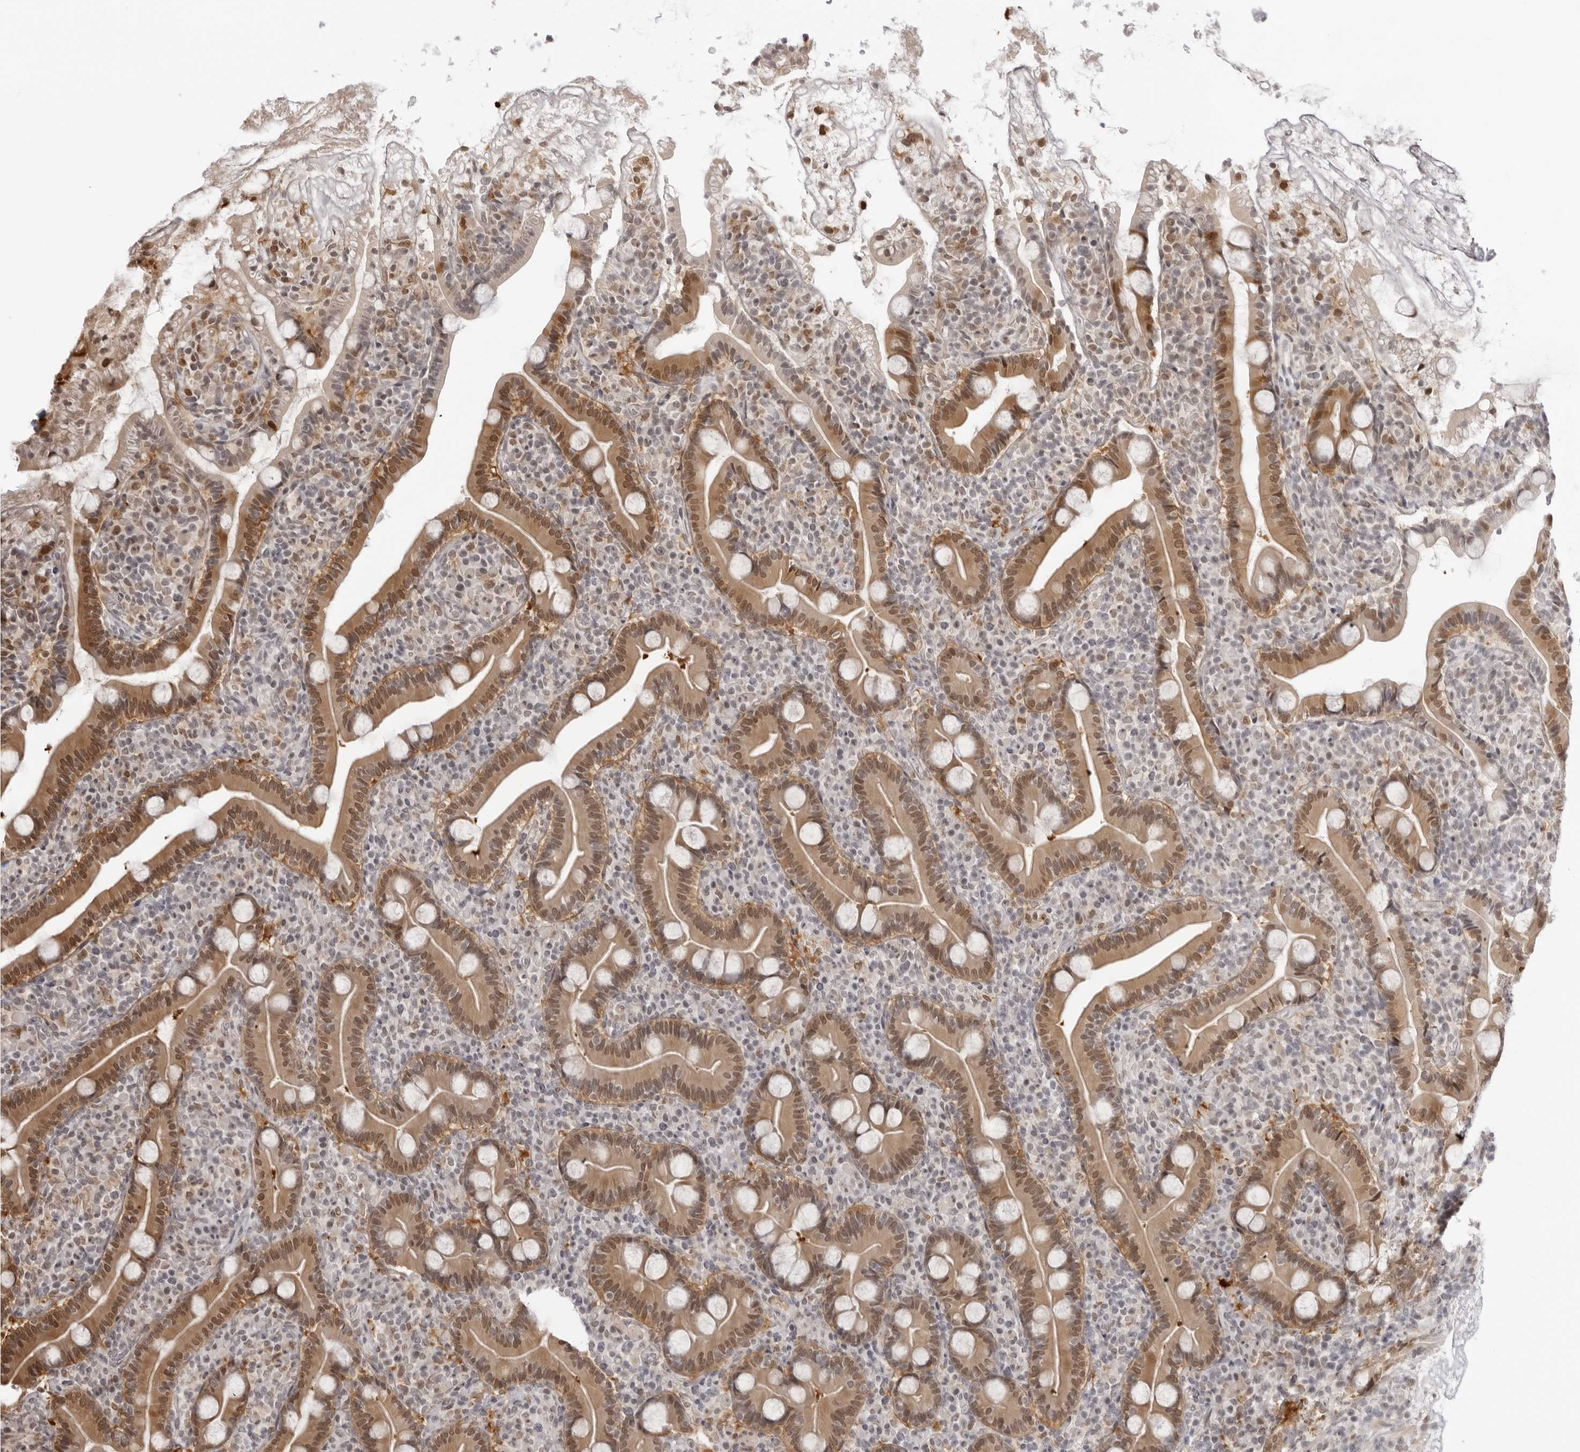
{"staining": {"intensity": "moderate", "quantity": ">75%", "location": "cytoplasmic/membranous,nuclear"}, "tissue": "duodenum", "cell_type": "Glandular cells", "image_type": "normal", "snomed": [{"axis": "morphology", "description": "Normal tissue, NOS"}, {"axis": "topography", "description": "Duodenum"}], "caption": "Protein staining shows moderate cytoplasmic/membranous,nuclear positivity in about >75% of glandular cells in normal duodenum.", "gene": "SRGAP2", "patient": {"sex": "male", "age": 35}}